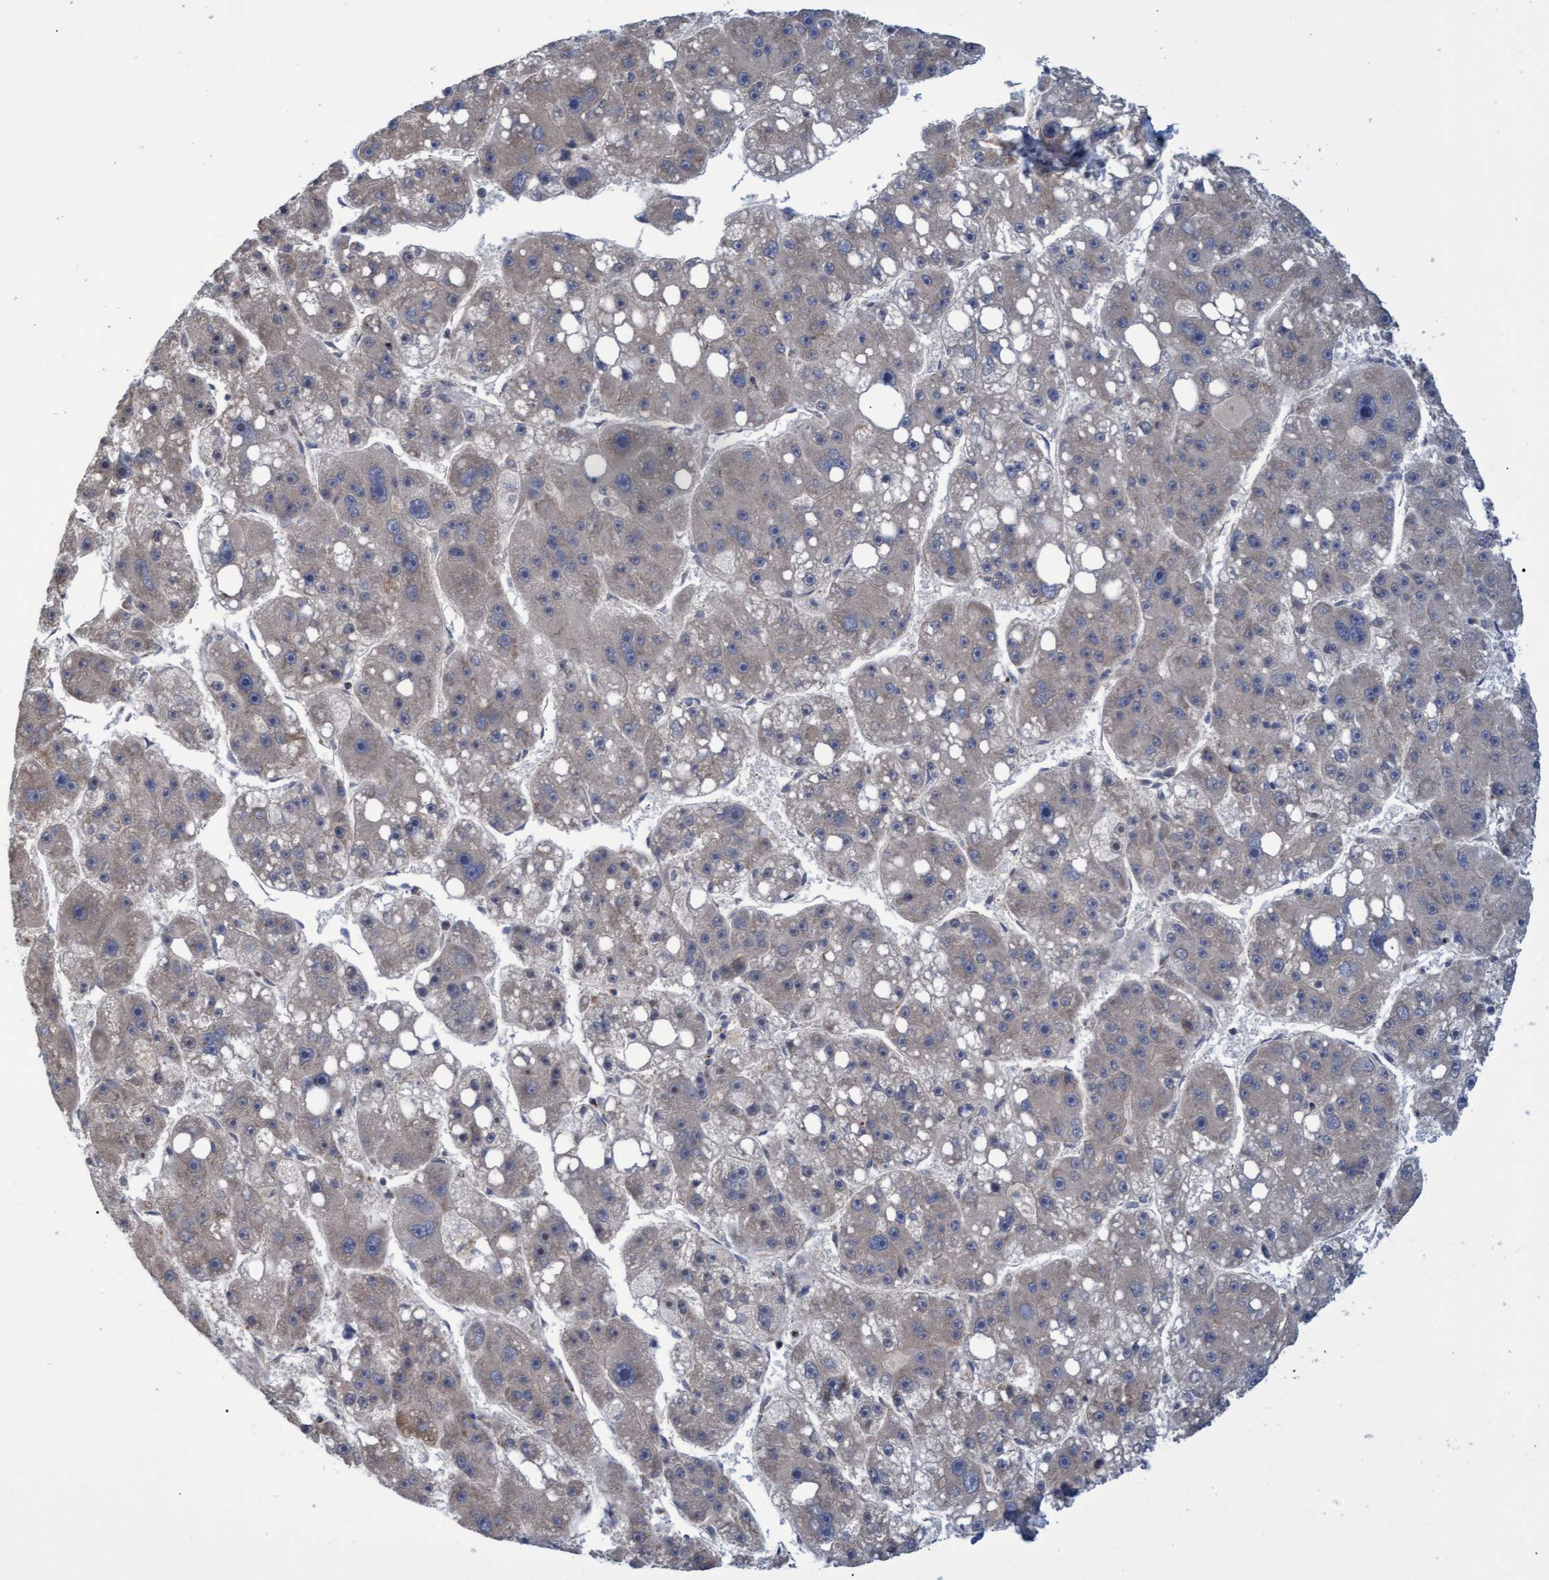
{"staining": {"intensity": "negative", "quantity": "none", "location": "none"}, "tissue": "liver cancer", "cell_type": "Tumor cells", "image_type": "cancer", "snomed": [{"axis": "morphology", "description": "Carcinoma, Hepatocellular, NOS"}, {"axis": "topography", "description": "Liver"}], "caption": "Protein analysis of liver hepatocellular carcinoma shows no significant expression in tumor cells.", "gene": "NAA15", "patient": {"sex": "female", "age": 61}}